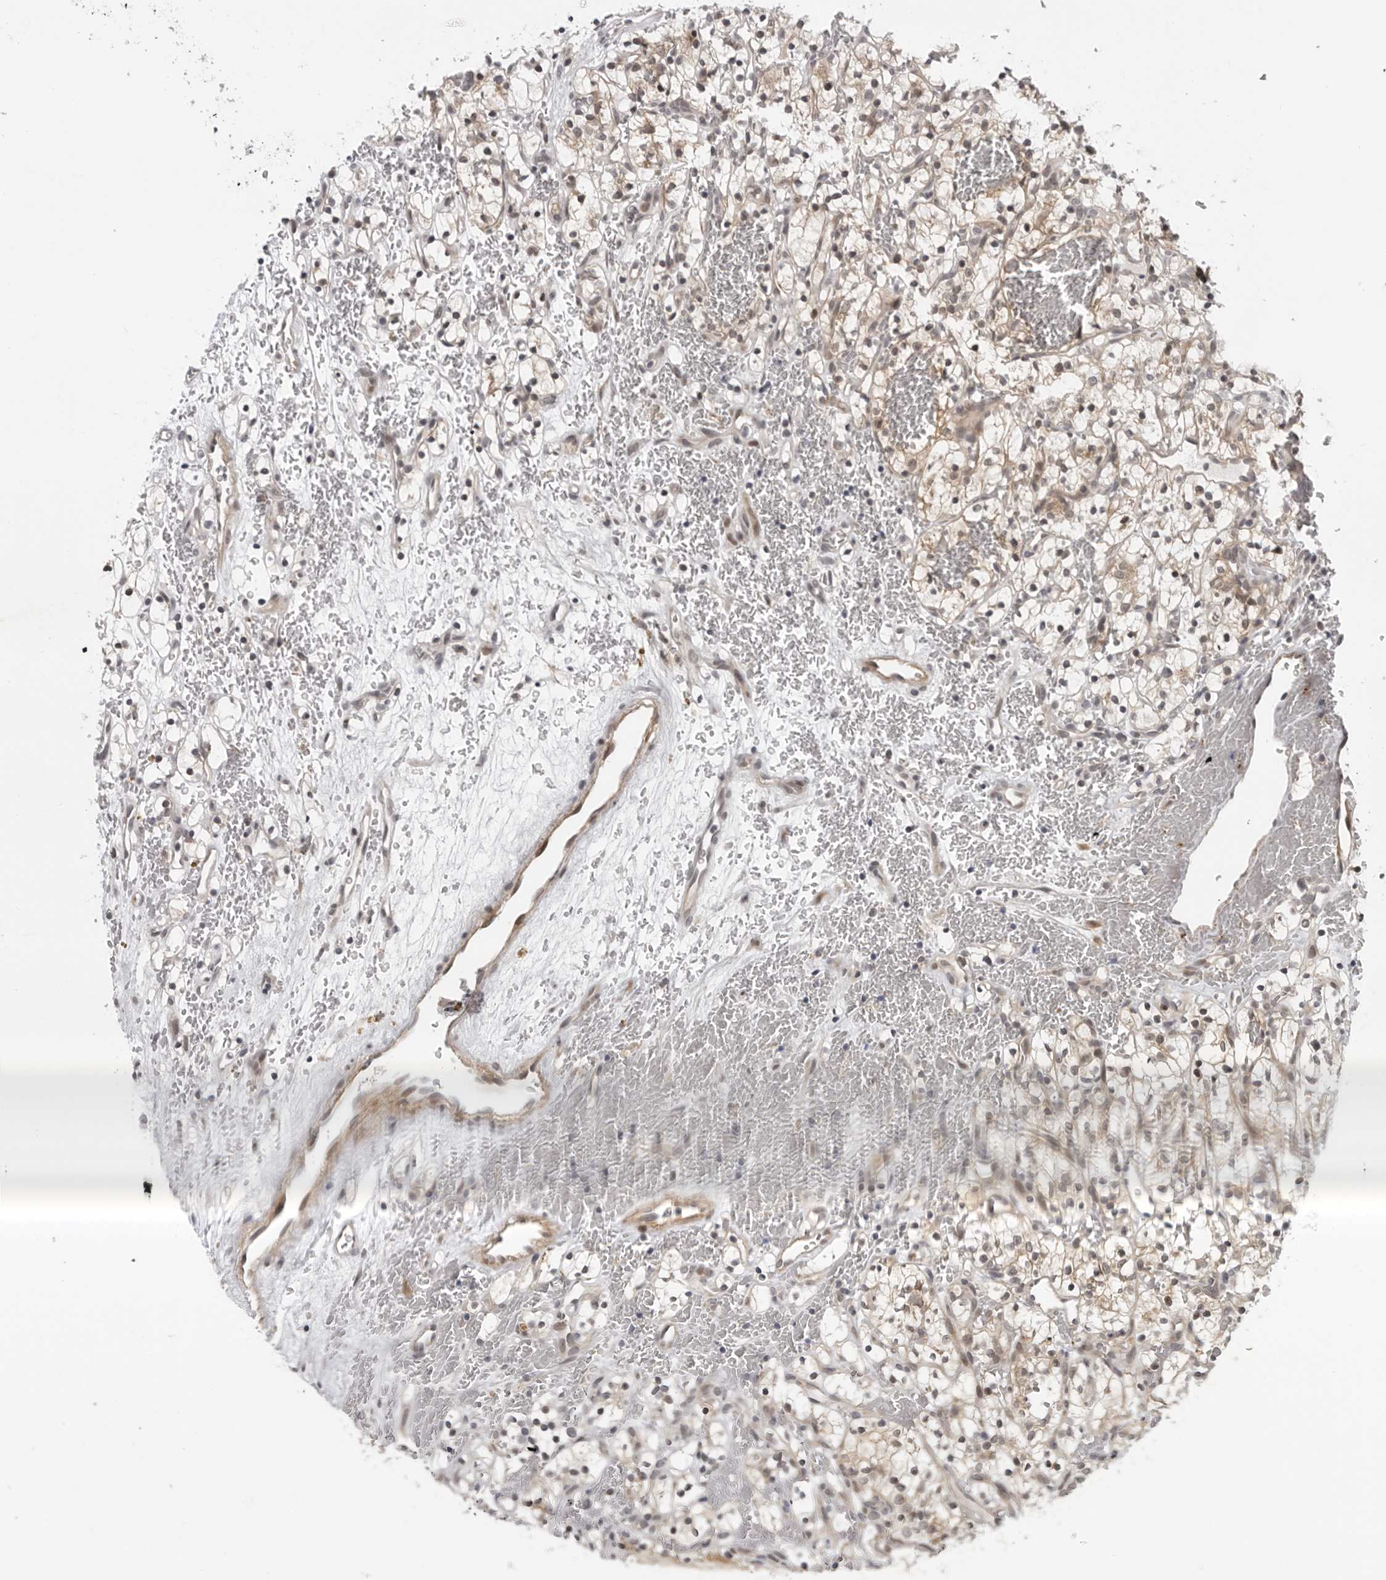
{"staining": {"intensity": "weak", "quantity": ">75%", "location": "cytoplasmic/membranous,nuclear"}, "tissue": "renal cancer", "cell_type": "Tumor cells", "image_type": "cancer", "snomed": [{"axis": "morphology", "description": "Adenocarcinoma, NOS"}, {"axis": "topography", "description": "Kidney"}], "caption": "Human renal cancer (adenocarcinoma) stained with a protein marker demonstrates weak staining in tumor cells.", "gene": "ALPK2", "patient": {"sex": "female", "age": 57}}